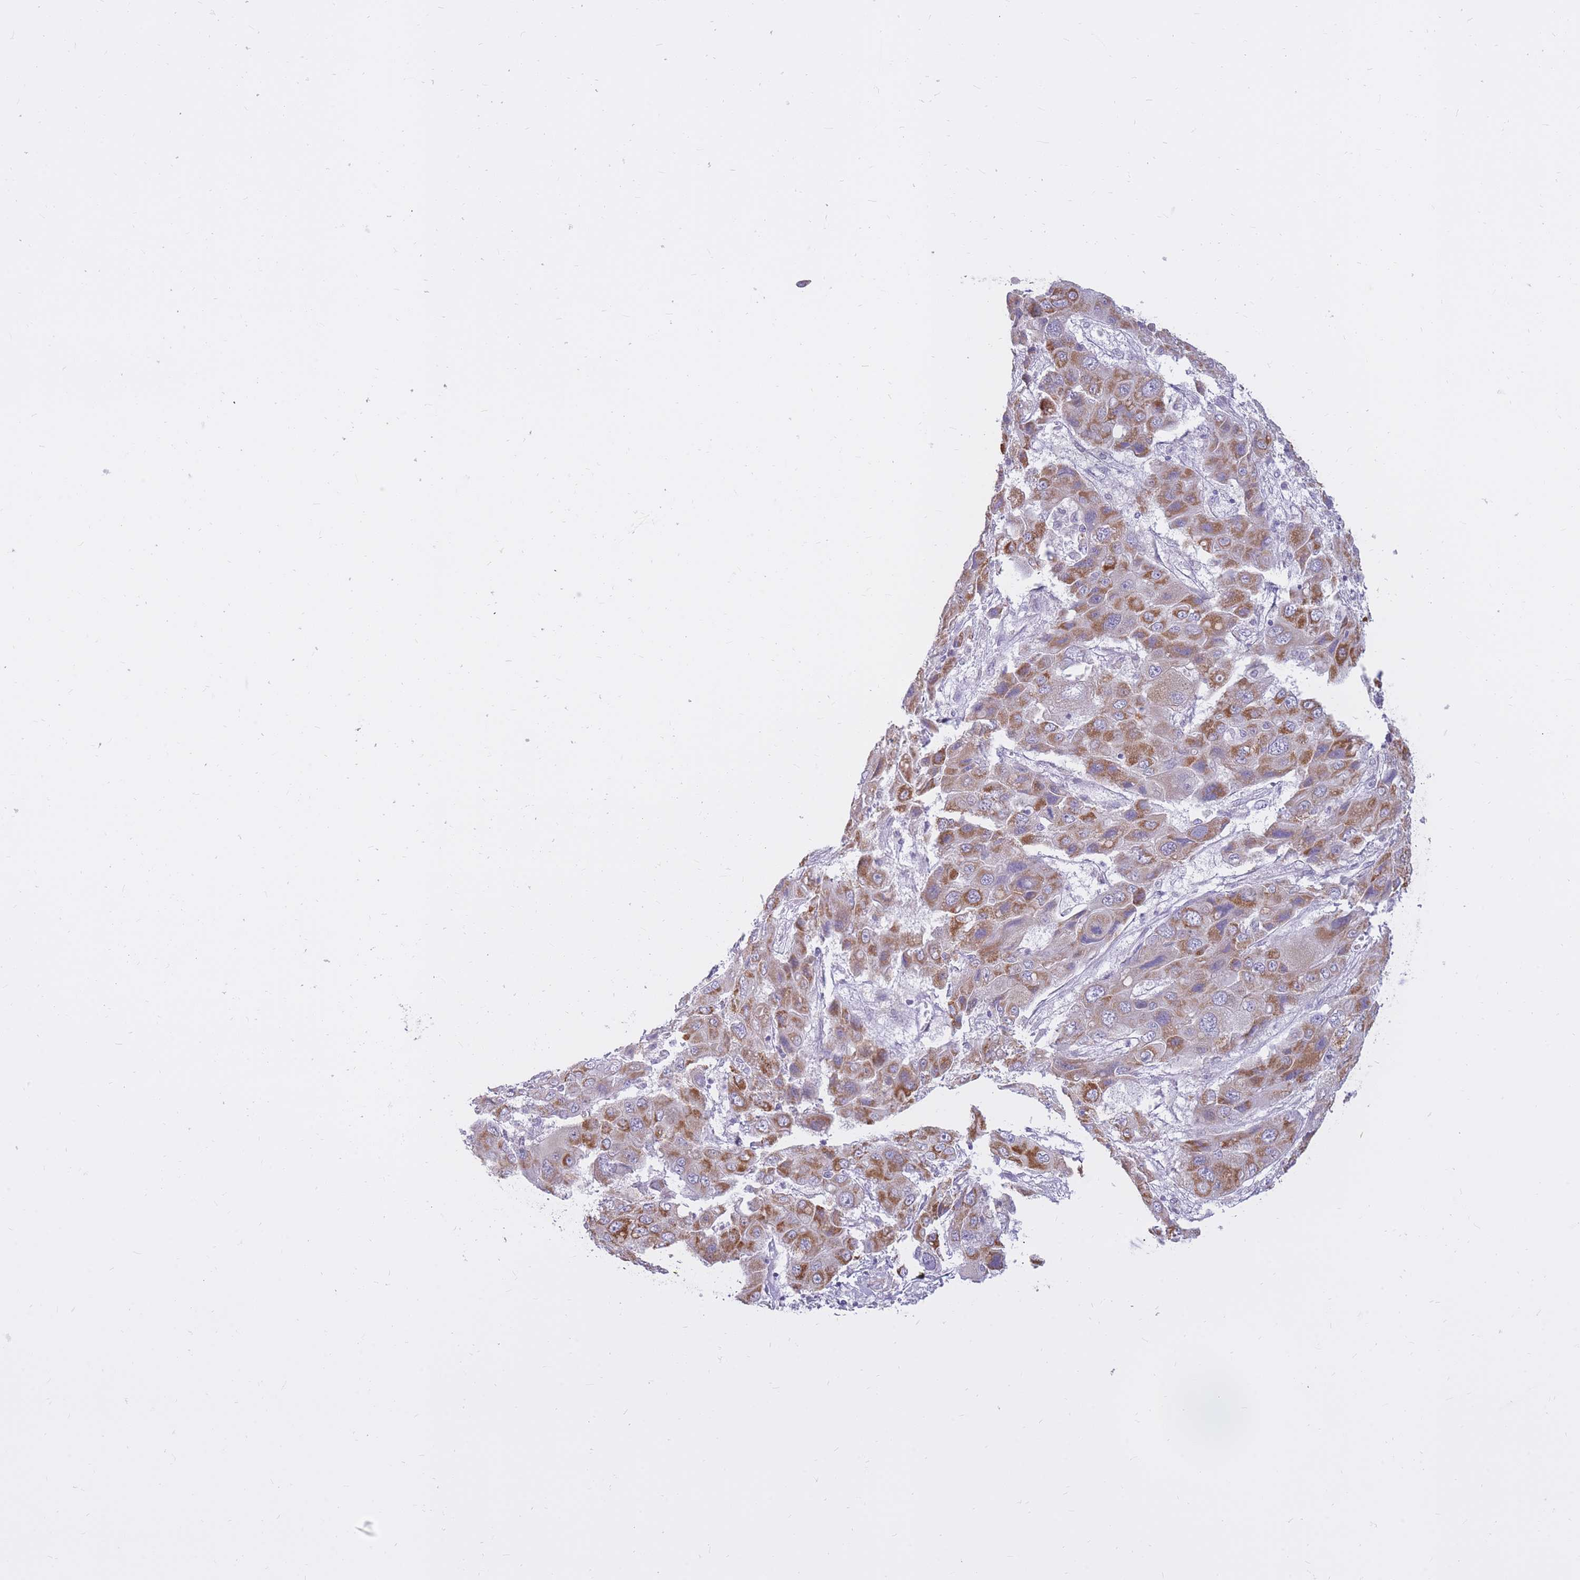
{"staining": {"intensity": "moderate", "quantity": ">75%", "location": "cytoplasmic/membranous"}, "tissue": "liver cancer", "cell_type": "Tumor cells", "image_type": "cancer", "snomed": [{"axis": "morphology", "description": "Cholangiocarcinoma"}, {"axis": "topography", "description": "Liver"}], "caption": "Protein analysis of liver cholangiocarcinoma tissue displays moderate cytoplasmic/membranous positivity in about >75% of tumor cells.", "gene": "RNF170", "patient": {"sex": "male", "age": 67}}